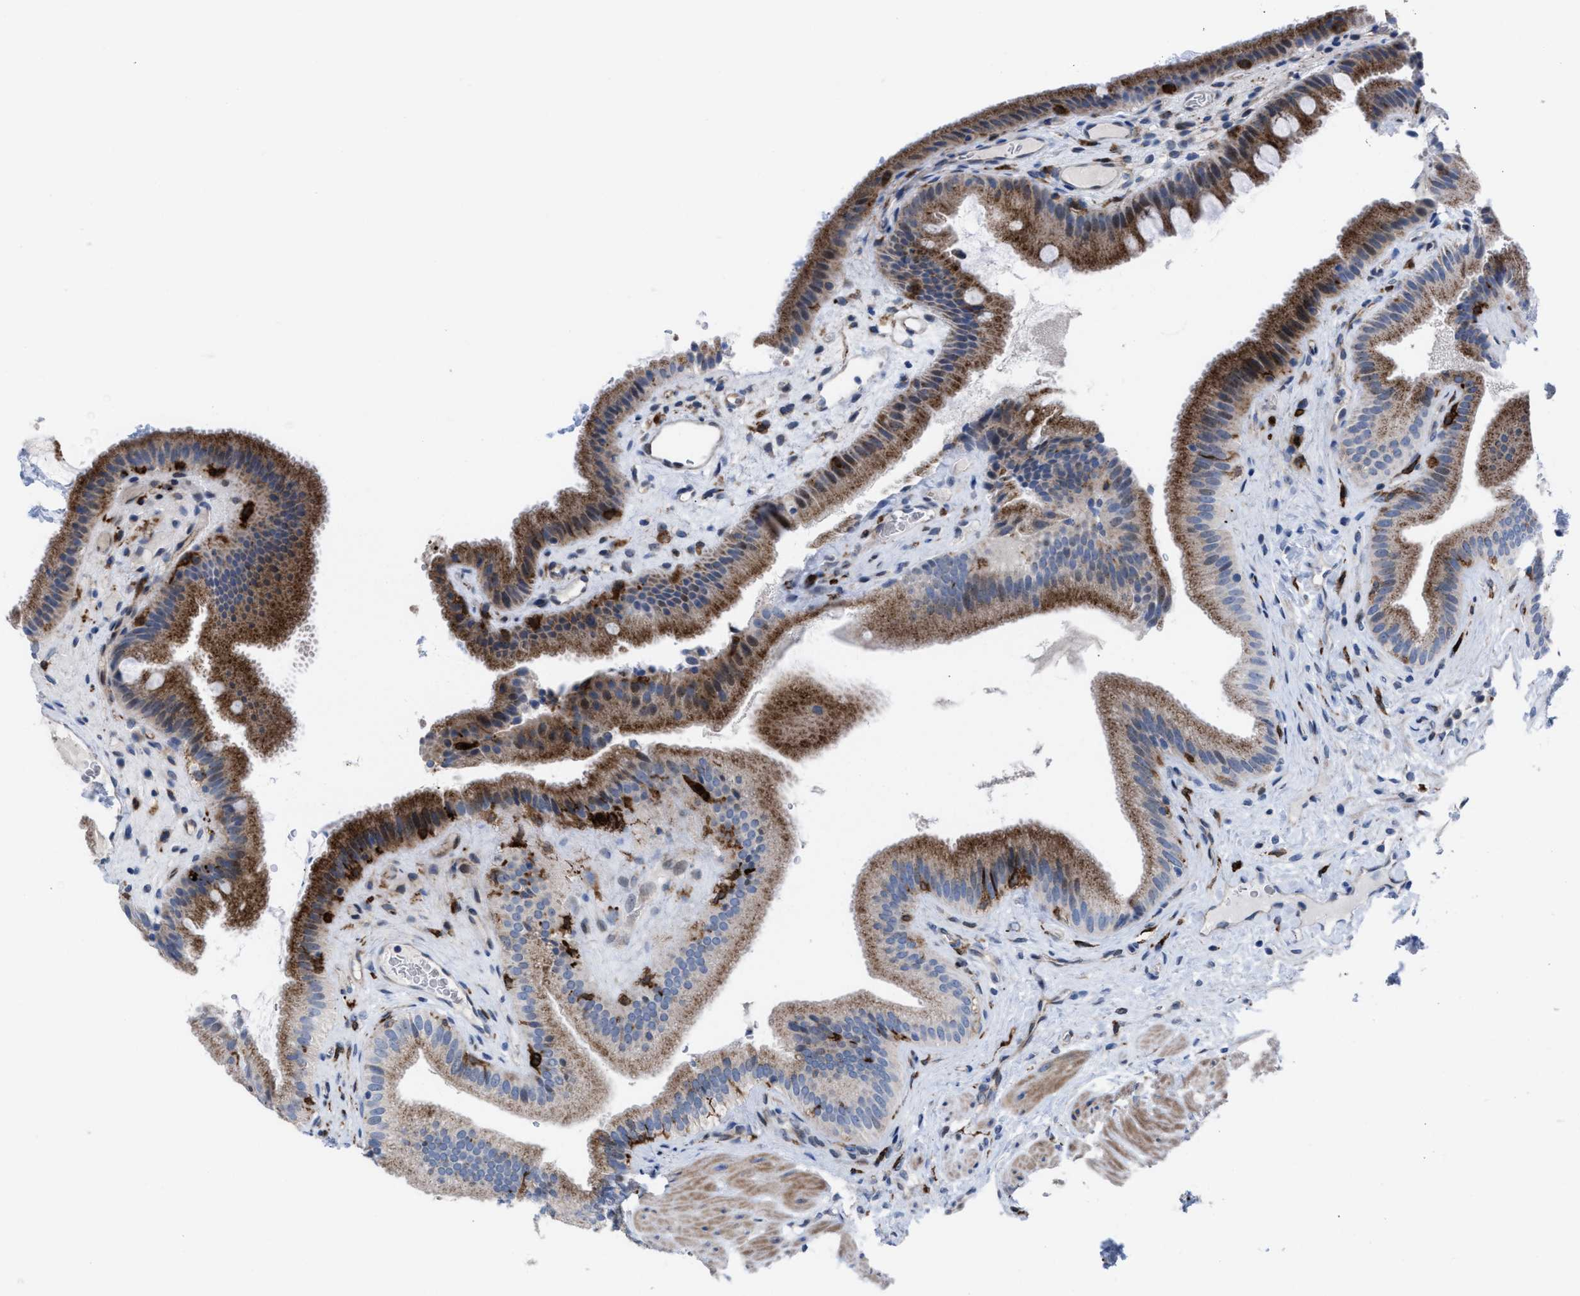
{"staining": {"intensity": "moderate", "quantity": ">75%", "location": "cytoplasmic/membranous"}, "tissue": "gallbladder", "cell_type": "Glandular cells", "image_type": "normal", "snomed": [{"axis": "morphology", "description": "Normal tissue, NOS"}, {"axis": "topography", "description": "Gallbladder"}], "caption": "Immunohistochemistry of normal gallbladder displays medium levels of moderate cytoplasmic/membranous expression in approximately >75% of glandular cells. (IHC, brightfield microscopy, high magnification).", "gene": "SLC47A1", "patient": {"sex": "male", "age": 49}}